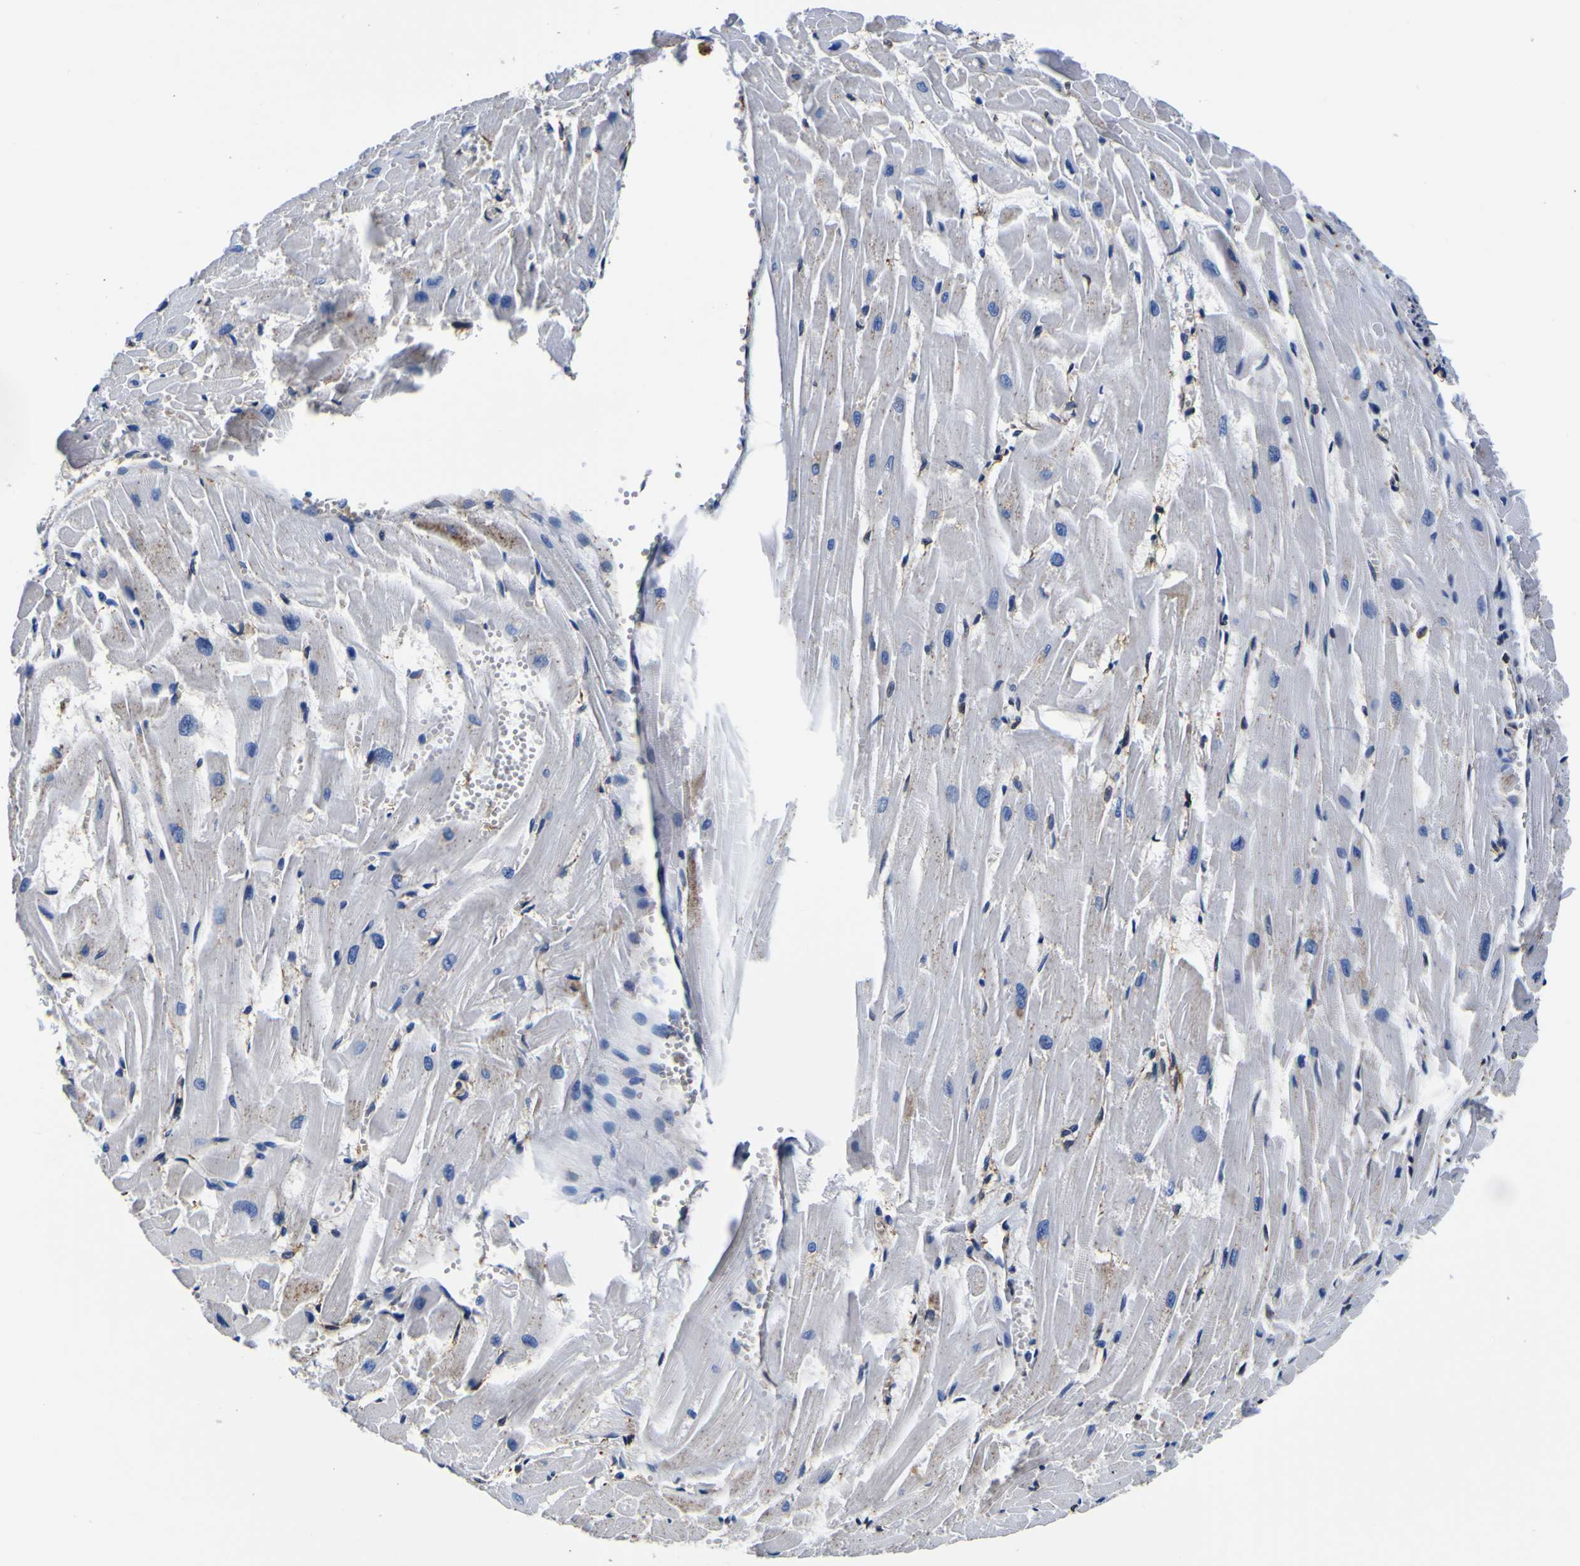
{"staining": {"intensity": "moderate", "quantity": "<25%", "location": "cytoplasmic/membranous"}, "tissue": "heart muscle", "cell_type": "Cardiomyocytes", "image_type": "normal", "snomed": [{"axis": "morphology", "description": "Normal tissue, NOS"}, {"axis": "topography", "description": "Heart"}], "caption": "Immunohistochemistry (IHC) histopathology image of benign heart muscle: heart muscle stained using IHC demonstrates low levels of moderate protein expression localized specifically in the cytoplasmic/membranous of cardiomyocytes, appearing as a cytoplasmic/membranous brown color.", "gene": "PXDN", "patient": {"sex": "female", "age": 19}}